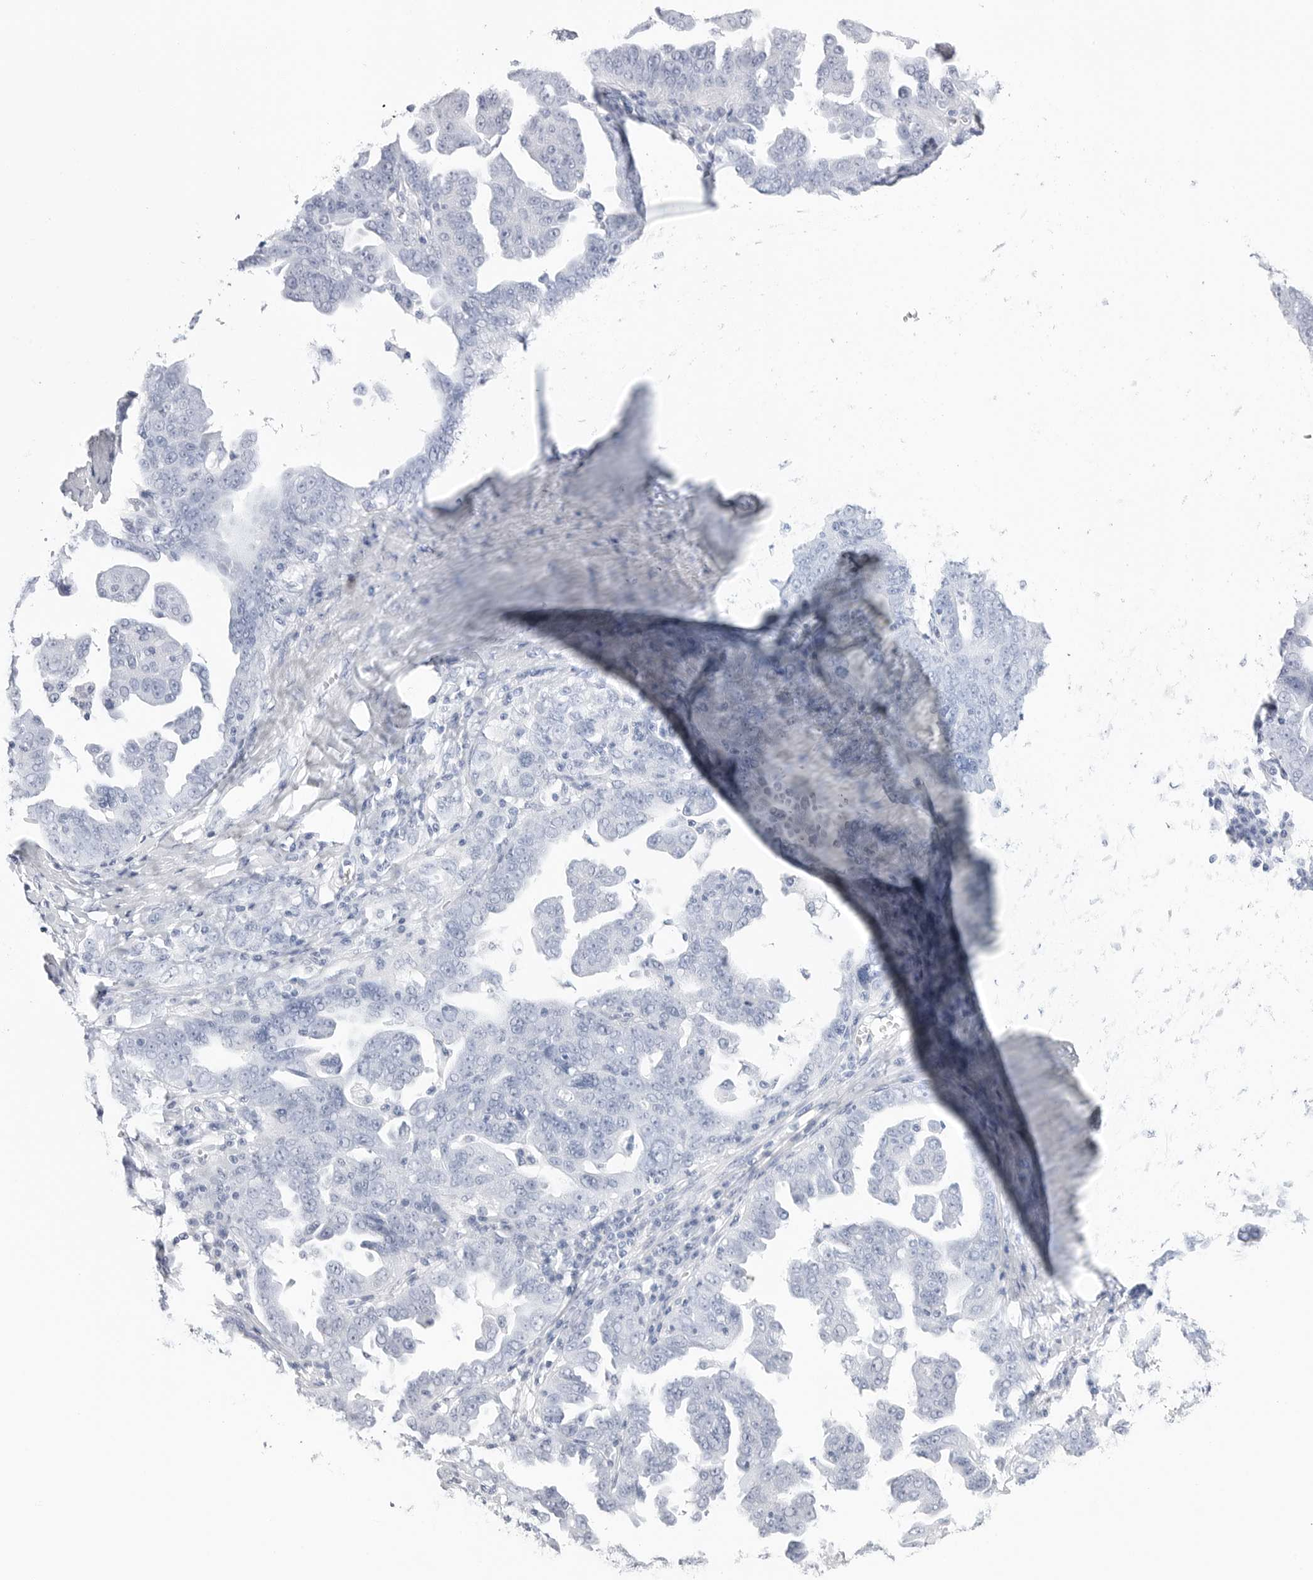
{"staining": {"intensity": "negative", "quantity": "none", "location": "none"}, "tissue": "ovarian cancer", "cell_type": "Tumor cells", "image_type": "cancer", "snomed": [{"axis": "morphology", "description": "Carcinoma, endometroid"}, {"axis": "topography", "description": "Ovary"}], "caption": "IHC of ovarian cancer (endometroid carcinoma) demonstrates no positivity in tumor cells.", "gene": "SLC19A1", "patient": {"sex": "female", "age": 62}}